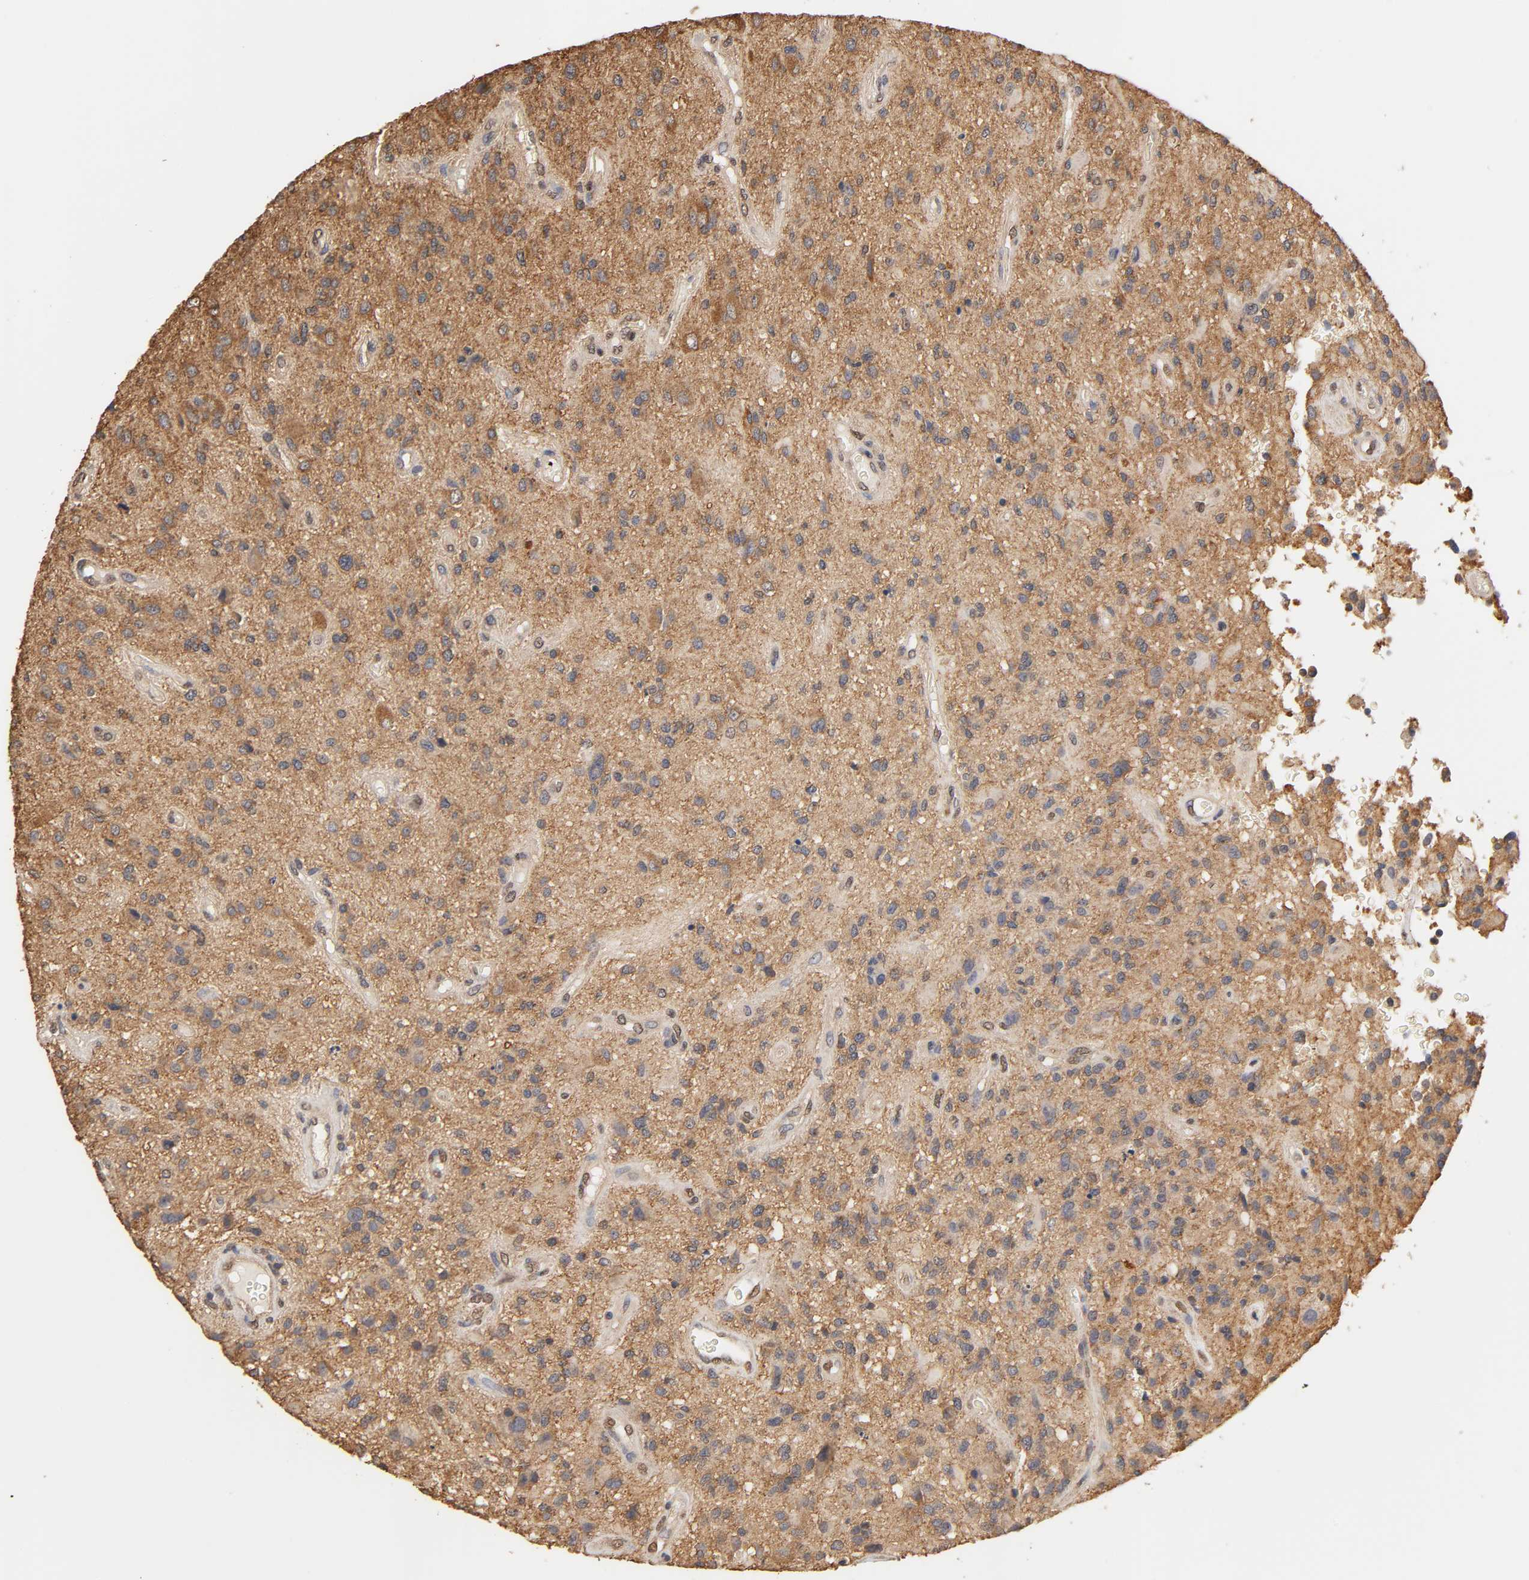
{"staining": {"intensity": "moderate", "quantity": ">75%", "location": "cytoplasmic/membranous"}, "tissue": "glioma", "cell_type": "Tumor cells", "image_type": "cancer", "snomed": [{"axis": "morphology", "description": "Normal tissue, NOS"}, {"axis": "morphology", "description": "Glioma, malignant, High grade"}, {"axis": "topography", "description": "Cerebral cortex"}], "caption": "An immunohistochemistry (IHC) image of neoplastic tissue is shown. Protein staining in brown labels moderate cytoplasmic/membranous positivity in high-grade glioma (malignant) within tumor cells. (brown staining indicates protein expression, while blue staining denotes nuclei).", "gene": "PKN1", "patient": {"sex": "male", "age": 75}}